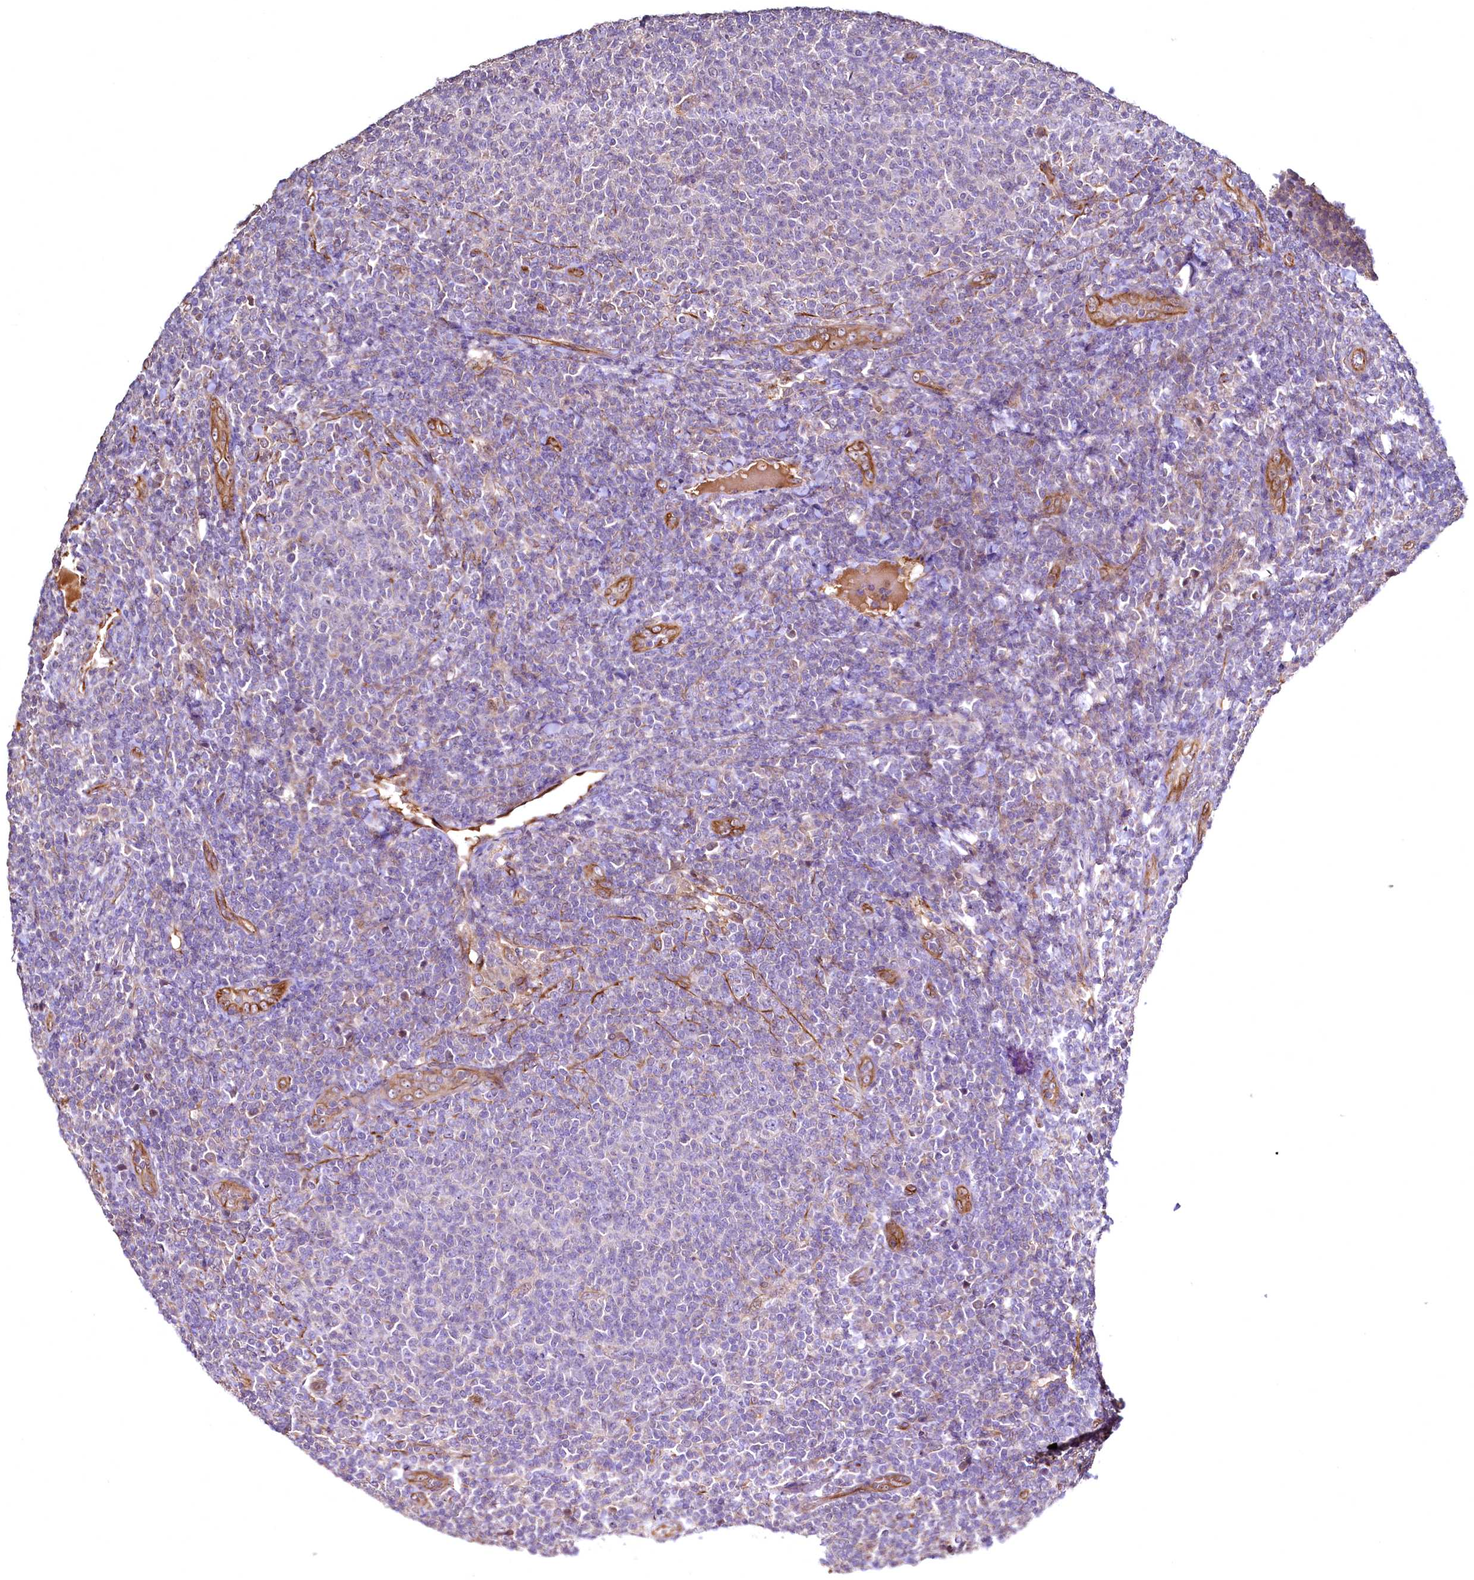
{"staining": {"intensity": "negative", "quantity": "none", "location": "none"}, "tissue": "lymphoma", "cell_type": "Tumor cells", "image_type": "cancer", "snomed": [{"axis": "morphology", "description": "Malignant lymphoma, non-Hodgkin's type, Low grade"}, {"axis": "topography", "description": "Lymph node"}], "caption": "Immunohistochemistry photomicrograph of neoplastic tissue: human malignant lymphoma, non-Hodgkin's type (low-grade) stained with DAB exhibits no significant protein expression in tumor cells.", "gene": "TBCEL", "patient": {"sex": "male", "age": 66}}